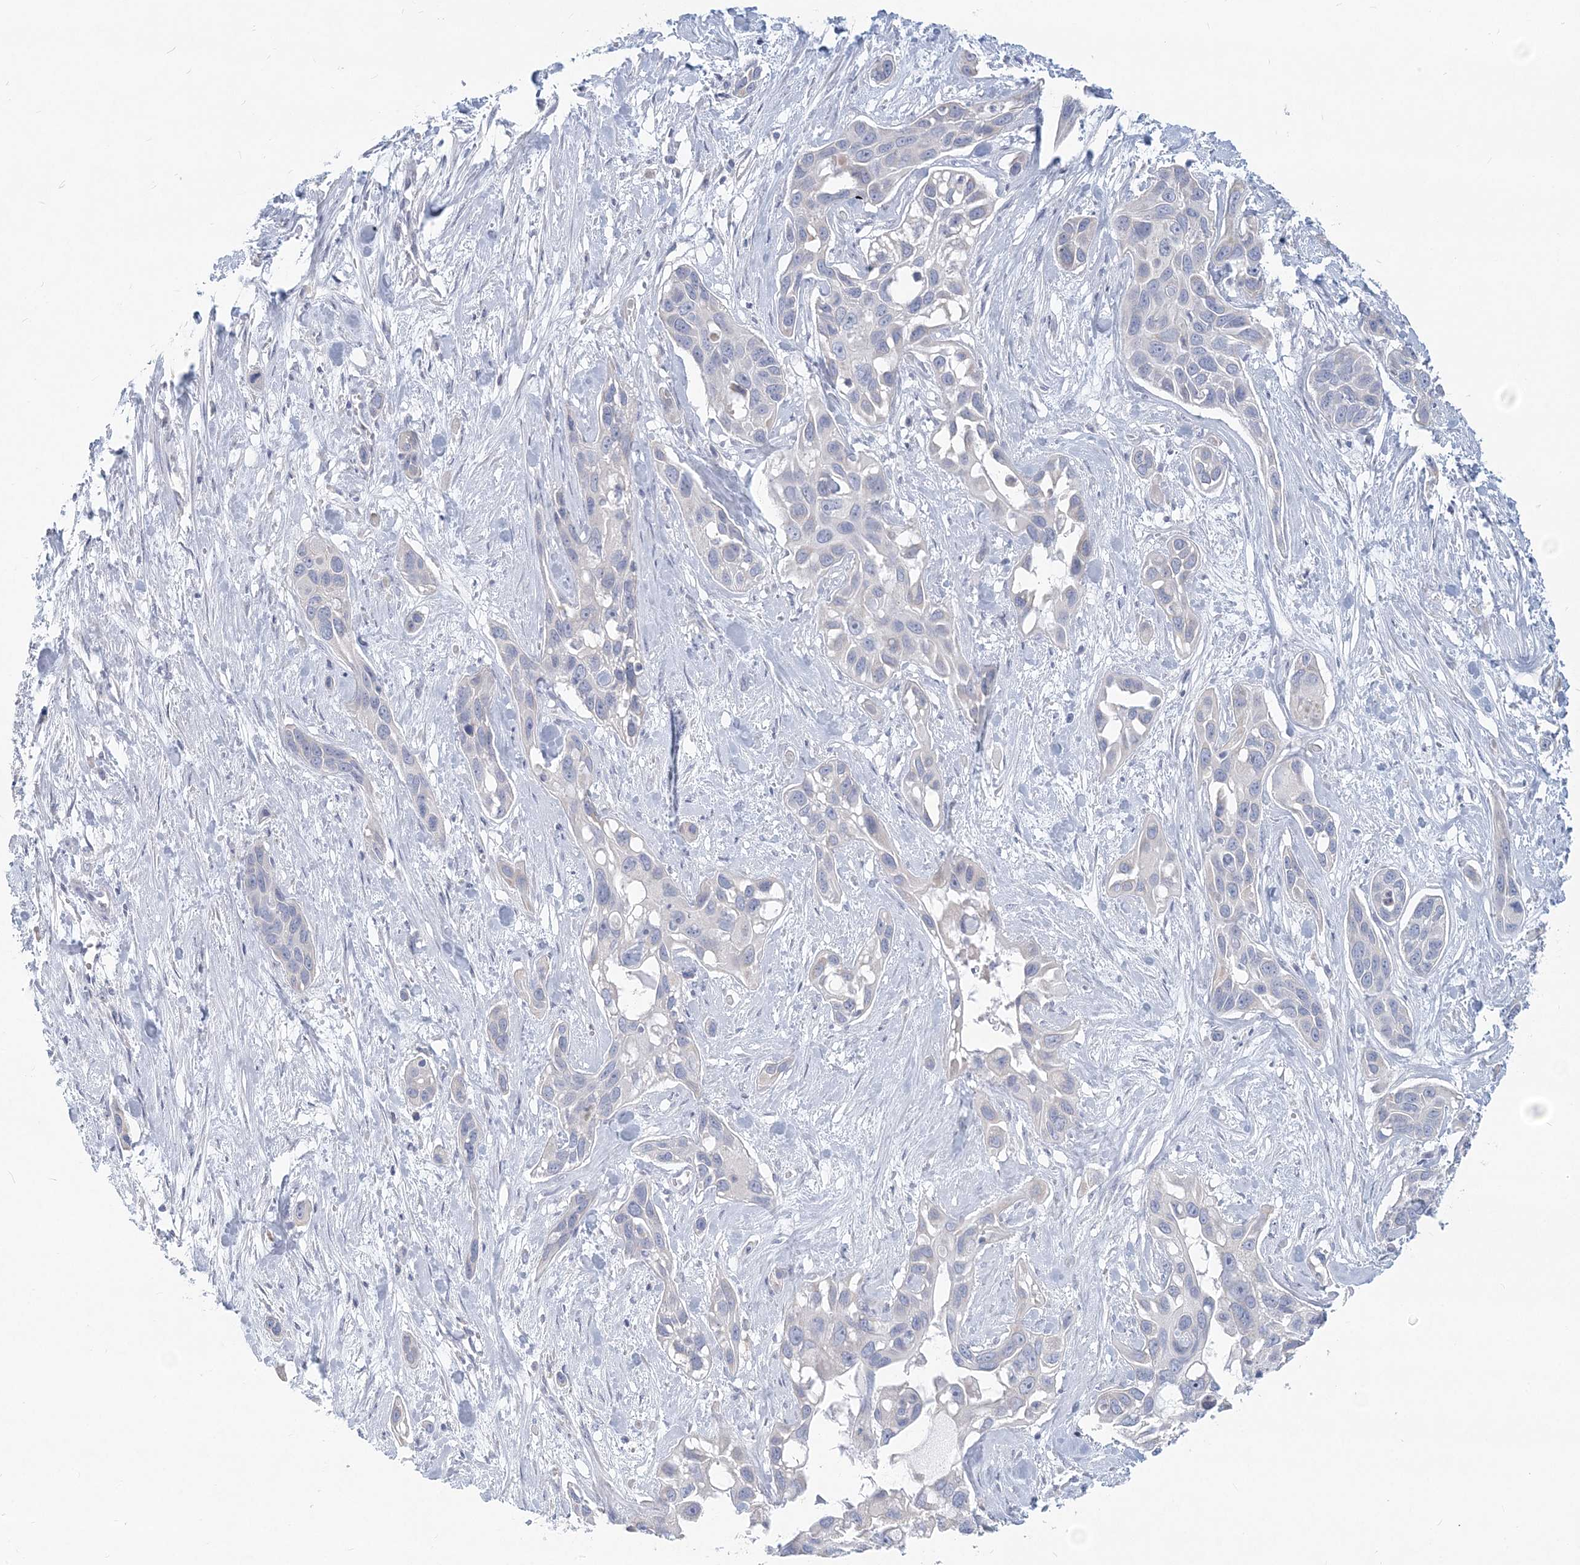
{"staining": {"intensity": "negative", "quantity": "none", "location": "none"}, "tissue": "pancreatic cancer", "cell_type": "Tumor cells", "image_type": "cancer", "snomed": [{"axis": "morphology", "description": "Adenocarcinoma, NOS"}, {"axis": "topography", "description": "Pancreas"}], "caption": "Immunohistochemistry (IHC) image of neoplastic tissue: adenocarcinoma (pancreatic) stained with DAB shows no significant protein positivity in tumor cells.", "gene": "CSN1S1", "patient": {"sex": "female", "age": 60}}